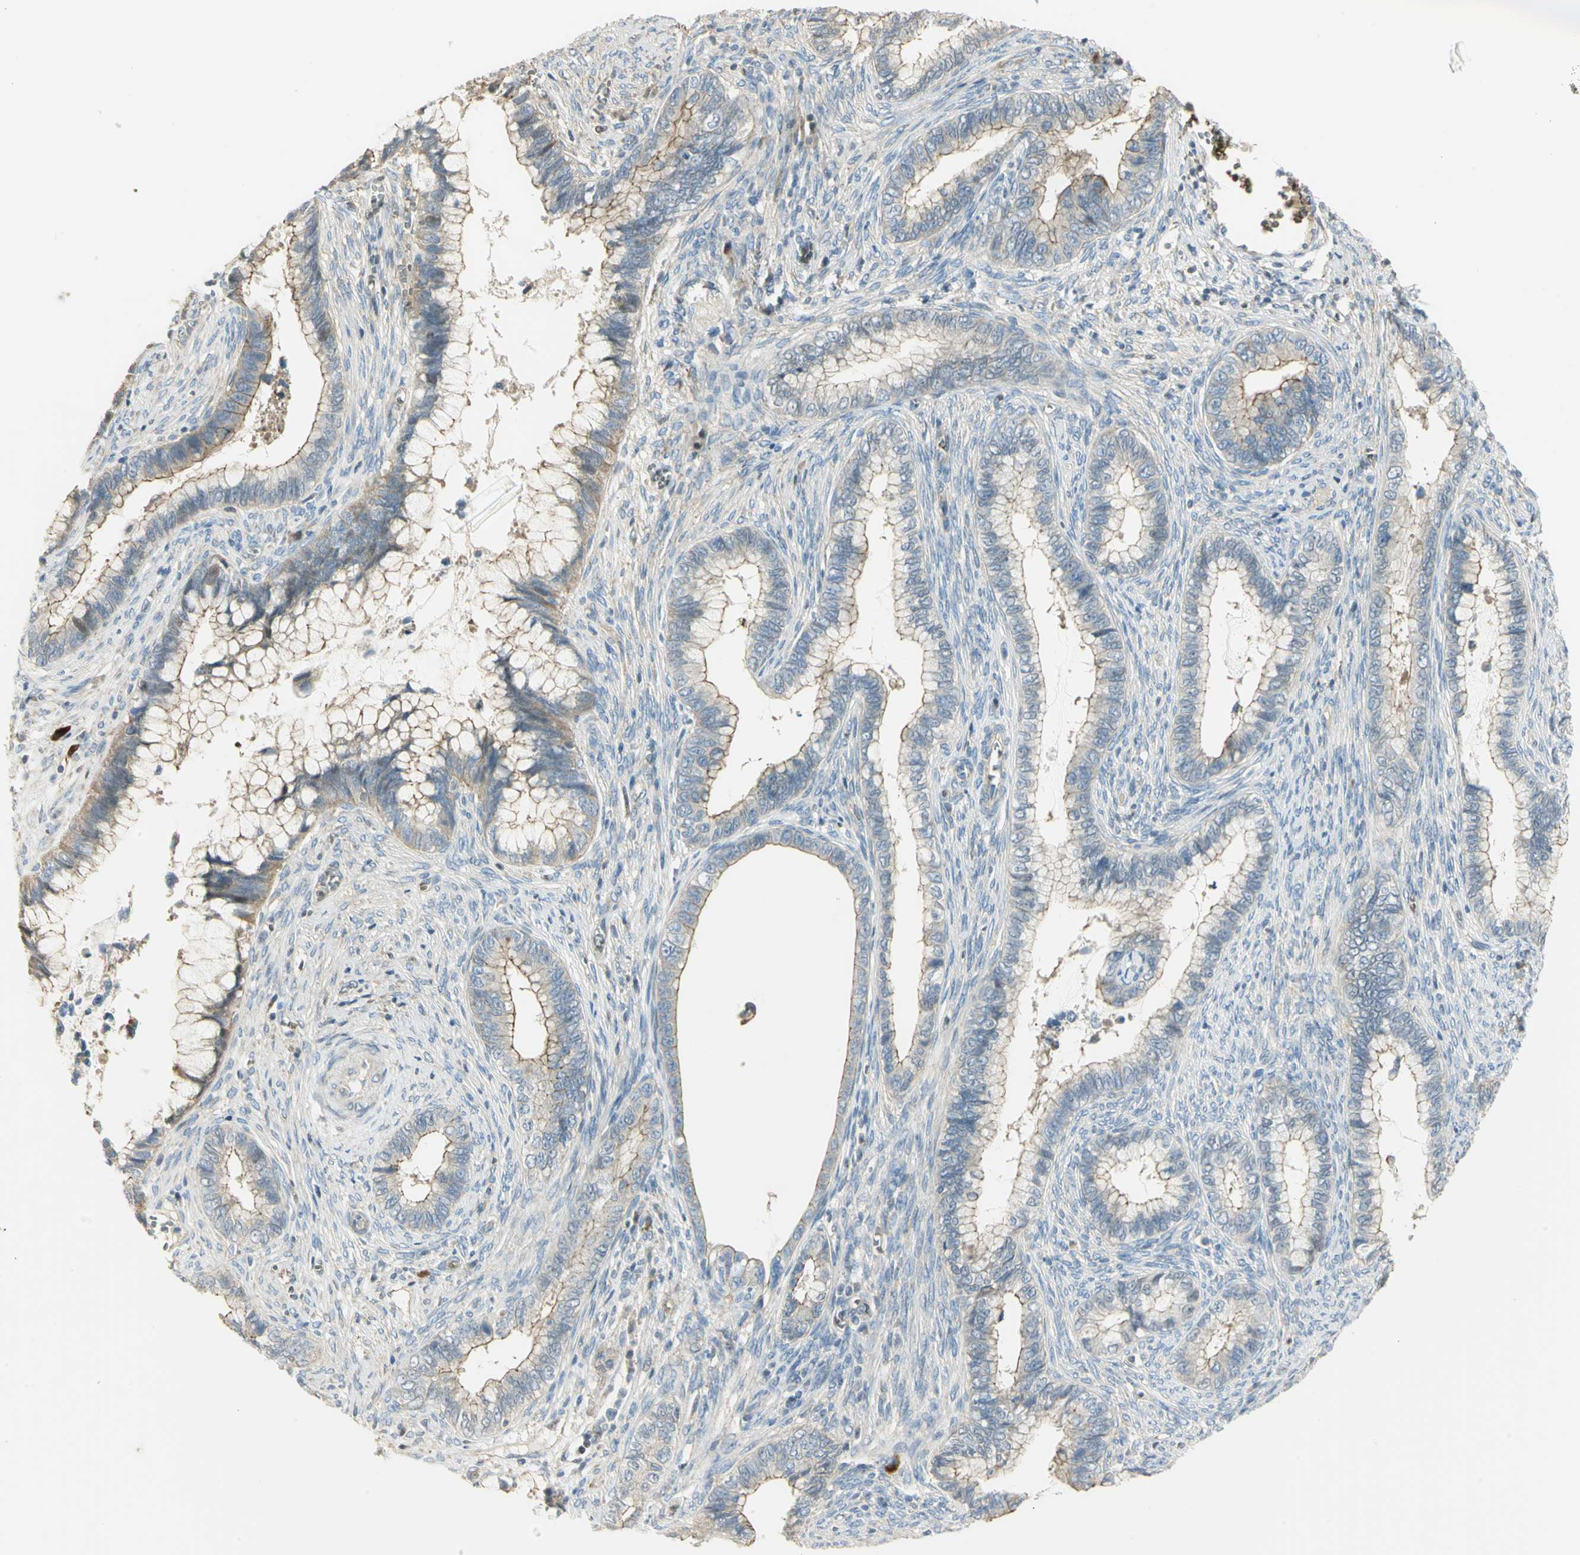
{"staining": {"intensity": "moderate", "quantity": ">75%", "location": "cytoplasmic/membranous"}, "tissue": "cervical cancer", "cell_type": "Tumor cells", "image_type": "cancer", "snomed": [{"axis": "morphology", "description": "Adenocarcinoma, NOS"}, {"axis": "topography", "description": "Cervix"}], "caption": "The photomicrograph reveals staining of cervical cancer, revealing moderate cytoplasmic/membranous protein positivity (brown color) within tumor cells.", "gene": "ANK1", "patient": {"sex": "female", "age": 44}}